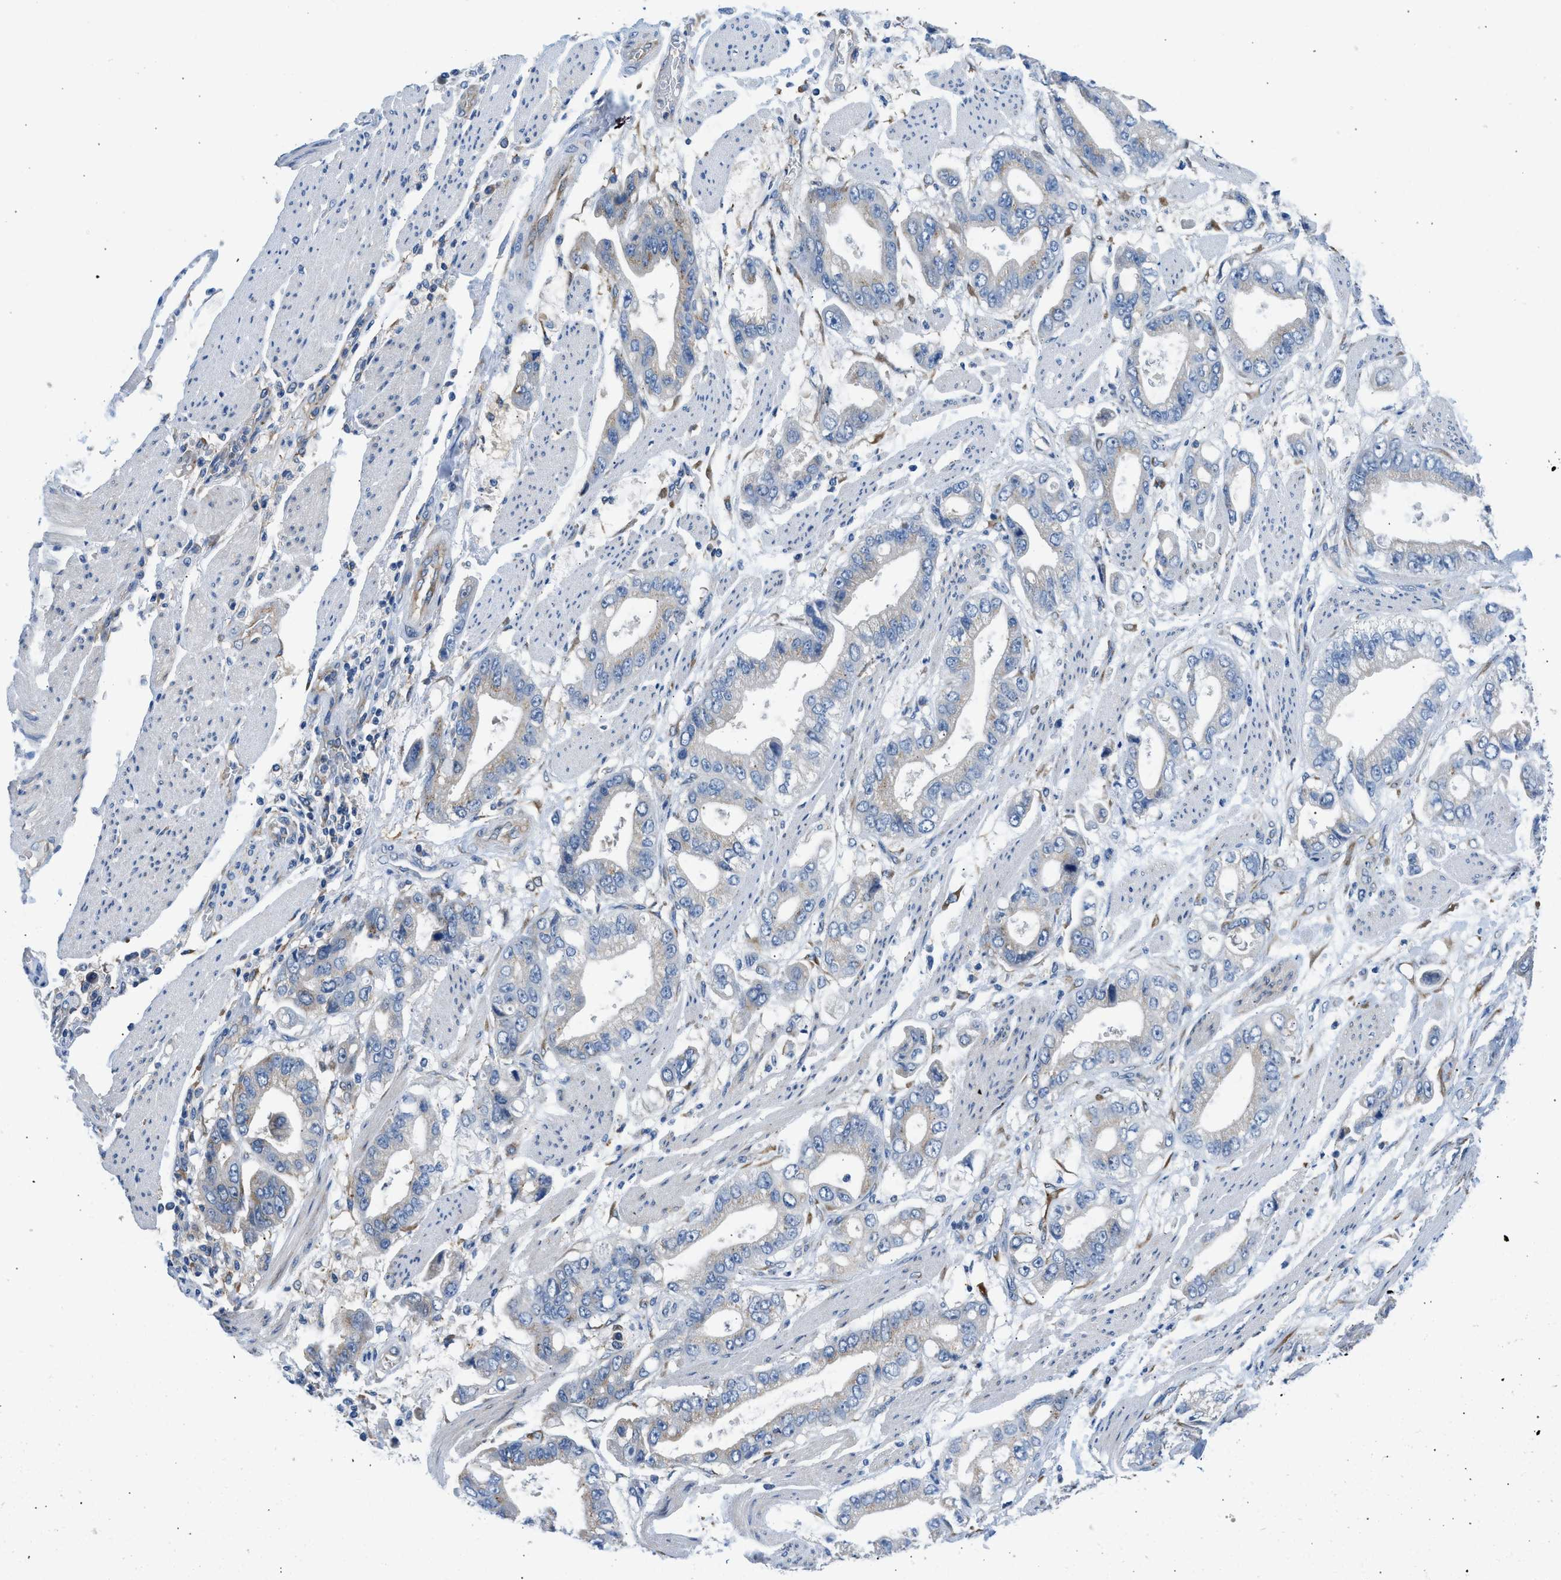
{"staining": {"intensity": "weak", "quantity": "<25%", "location": "cytoplasmic/membranous"}, "tissue": "stomach cancer", "cell_type": "Tumor cells", "image_type": "cancer", "snomed": [{"axis": "morphology", "description": "Normal tissue, NOS"}, {"axis": "morphology", "description": "Adenocarcinoma, NOS"}, {"axis": "topography", "description": "Stomach"}], "caption": "A high-resolution photomicrograph shows immunohistochemistry staining of adenocarcinoma (stomach), which demonstrates no significant positivity in tumor cells. (Brightfield microscopy of DAB (3,3'-diaminobenzidine) IHC at high magnification).", "gene": "BNC2", "patient": {"sex": "male", "age": 62}}